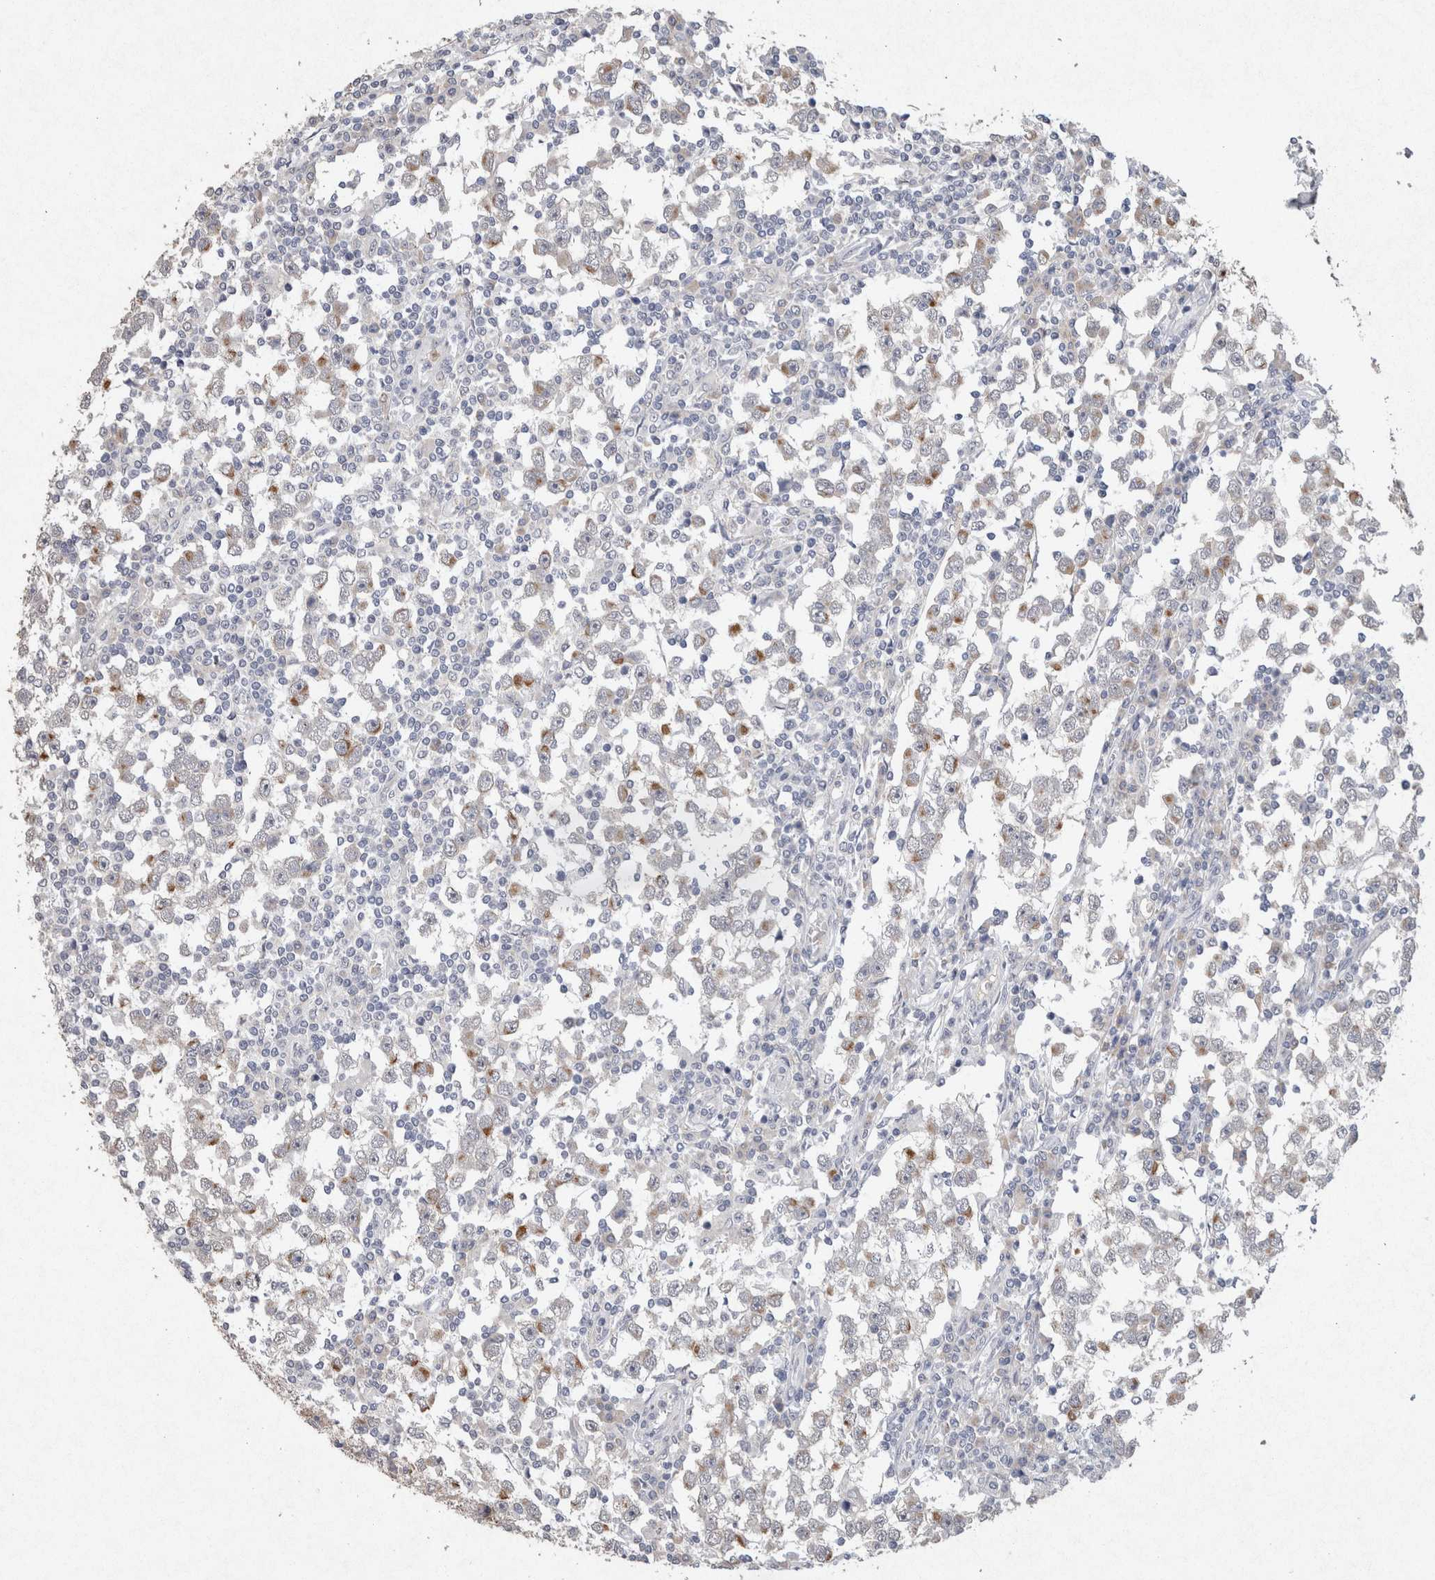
{"staining": {"intensity": "moderate", "quantity": "<25%", "location": "cytoplasmic/membranous"}, "tissue": "testis cancer", "cell_type": "Tumor cells", "image_type": "cancer", "snomed": [{"axis": "morphology", "description": "Seminoma, NOS"}, {"axis": "topography", "description": "Testis"}], "caption": "This micrograph demonstrates immunohistochemistry (IHC) staining of testis cancer, with low moderate cytoplasmic/membranous staining in about <25% of tumor cells.", "gene": "FABP7", "patient": {"sex": "male", "age": 65}}